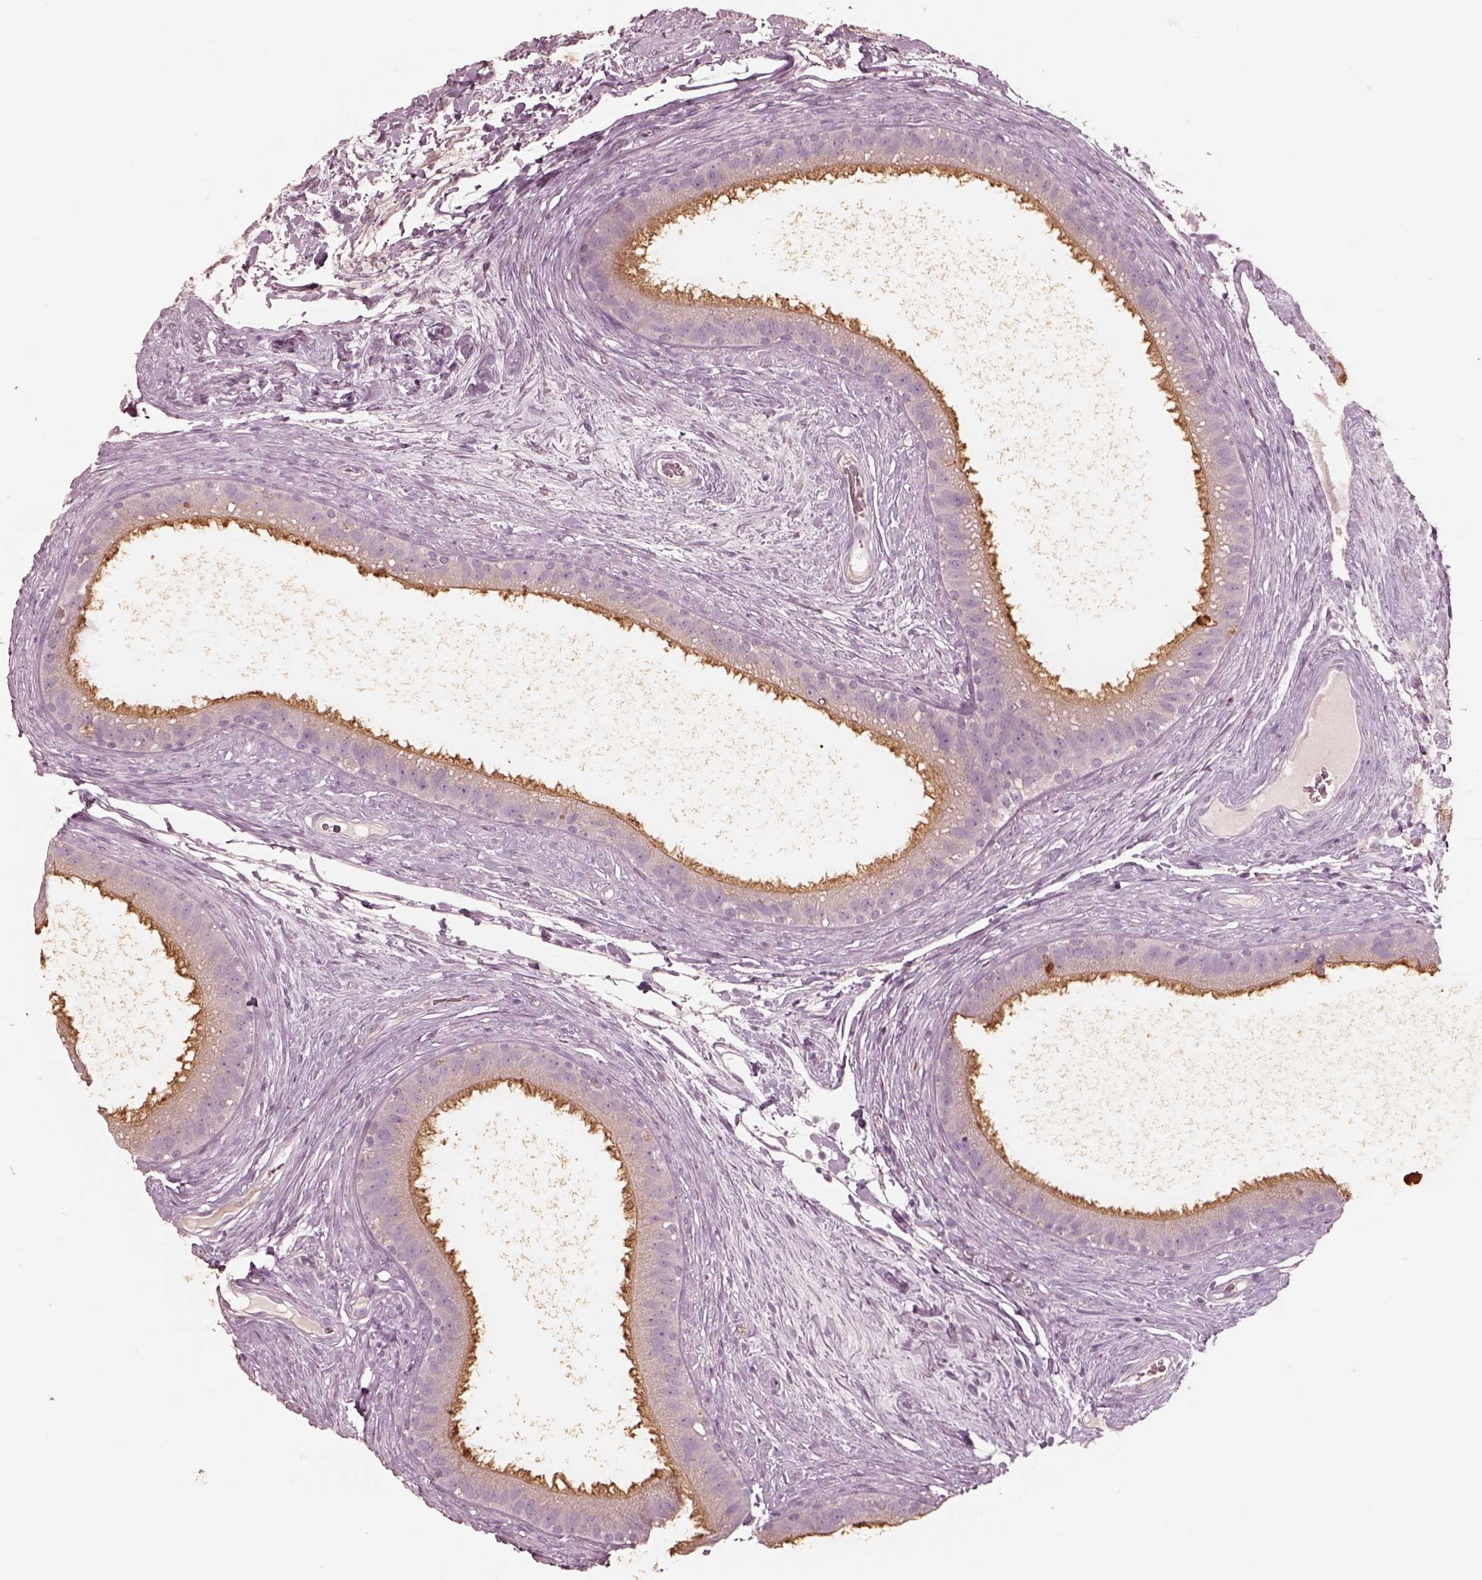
{"staining": {"intensity": "moderate", "quantity": ">75%", "location": "cytoplasmic/membranous"}, "tissue": "epididymis", "cell_type": "Glandular cells", "image_type": "normal", "snomed": [{"axis": "morphology", "description": "Normal tissue, NOS"}, {"axis": "topography", "description": "Epididymis"}], "caption": "Epididymis was stained to show a protein in brown. There is medium levels of moderate cytoplasmic/membranous expression in about >75% of glandular cells. (Brightfield microscopy of DAB IHC at high magnification).", "gene": "GPRIN1", "patient": {"sex": "male", "age": 59}}